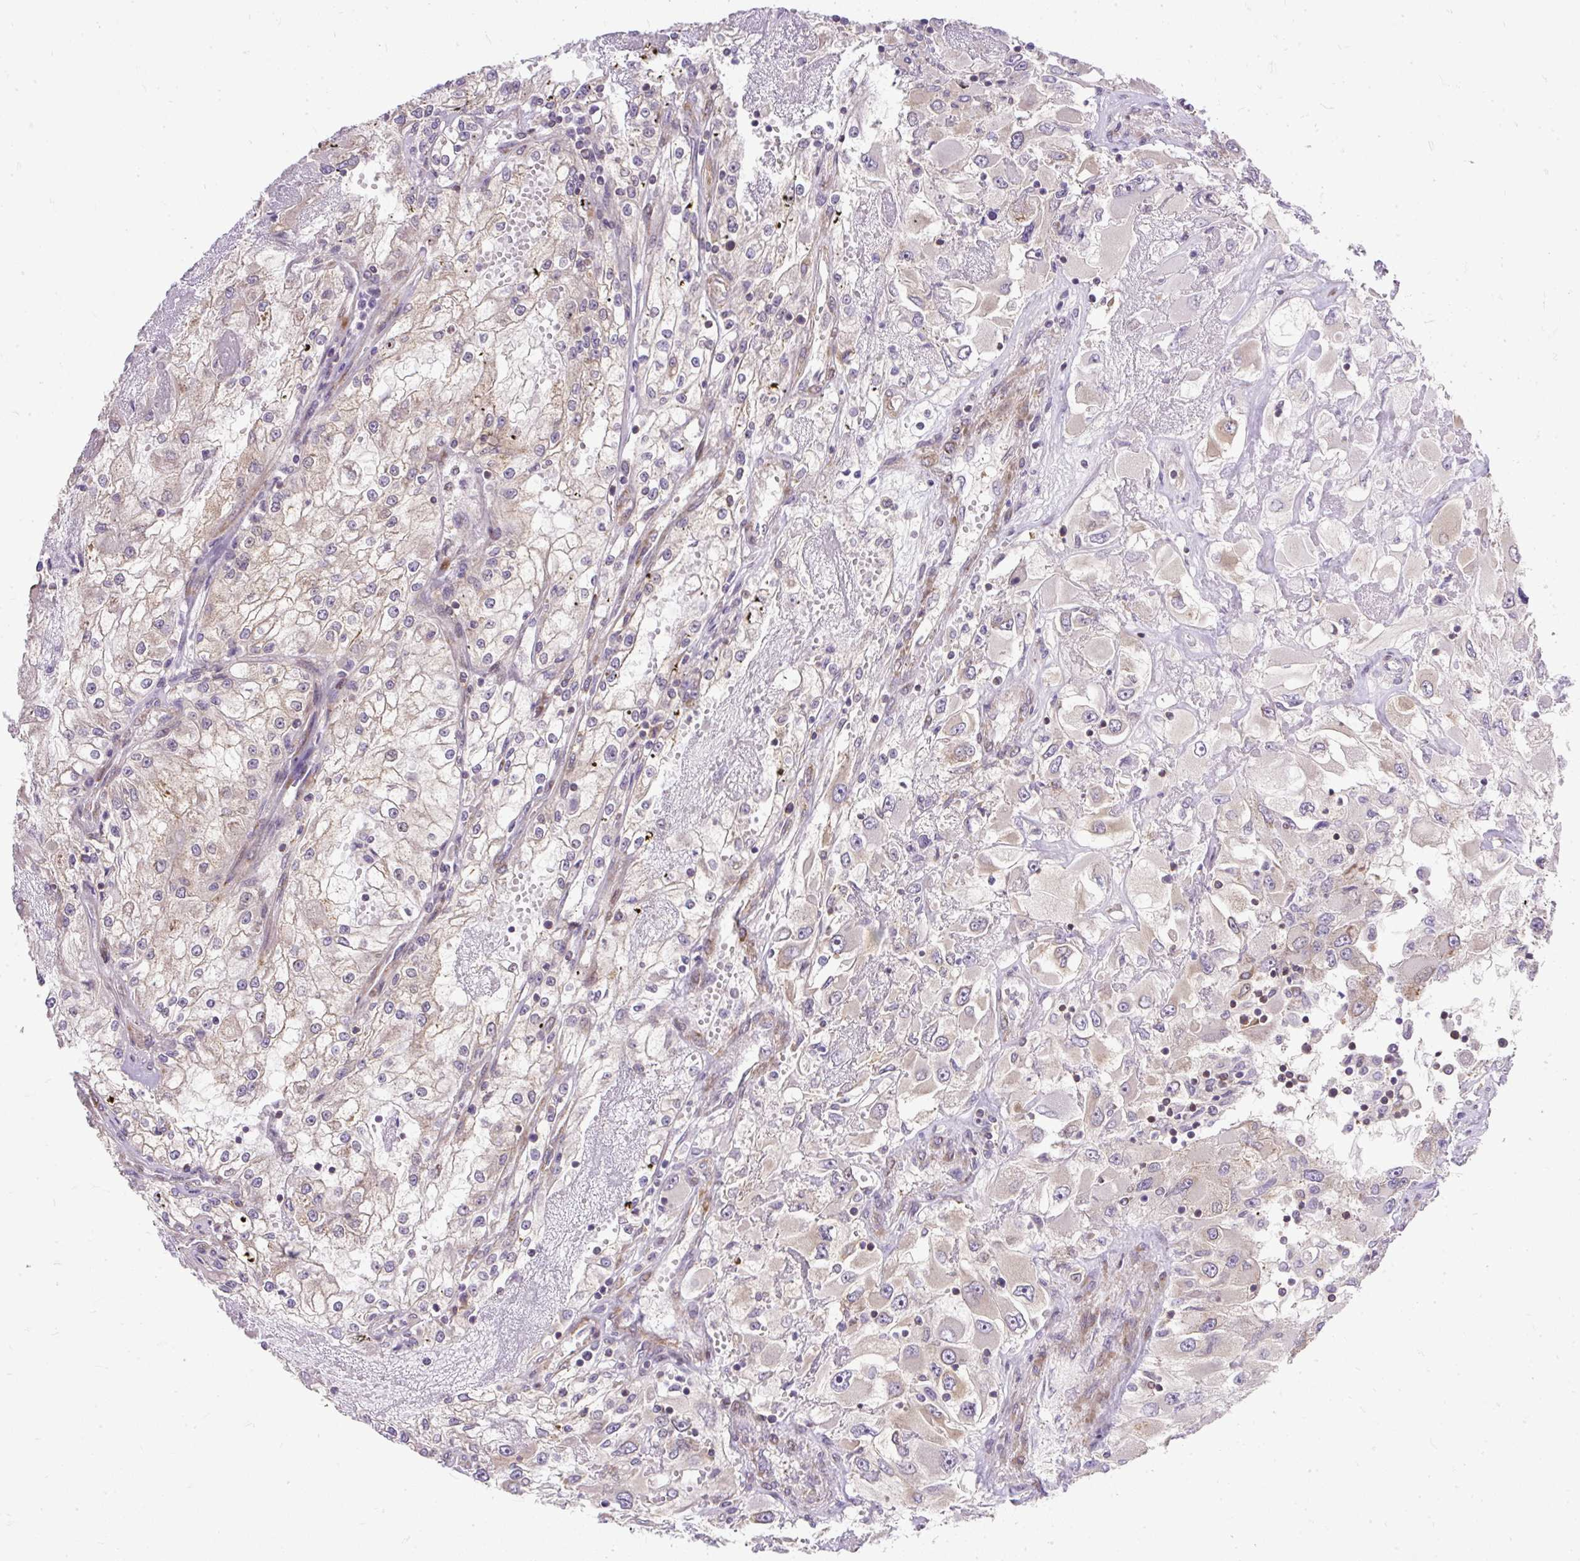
{"staining": {"intensity": "negative", "quantity": "none", "location": "none"}, "tissue": "renal cancer", "cell_type": "Tumor cells", "image_type": "cancer", "snomed": [{"axis": "morphology", "description": "Adenocarcinoma, NOS"}, {"axis": "topography", "description": "Kidney"}], "caption": "Immunohistochemistry (IHC) of human renal cancer reveals no staining in tumor cells.", "gene": "TRIM17", "patient": {"sex": "female", "age": 52}}